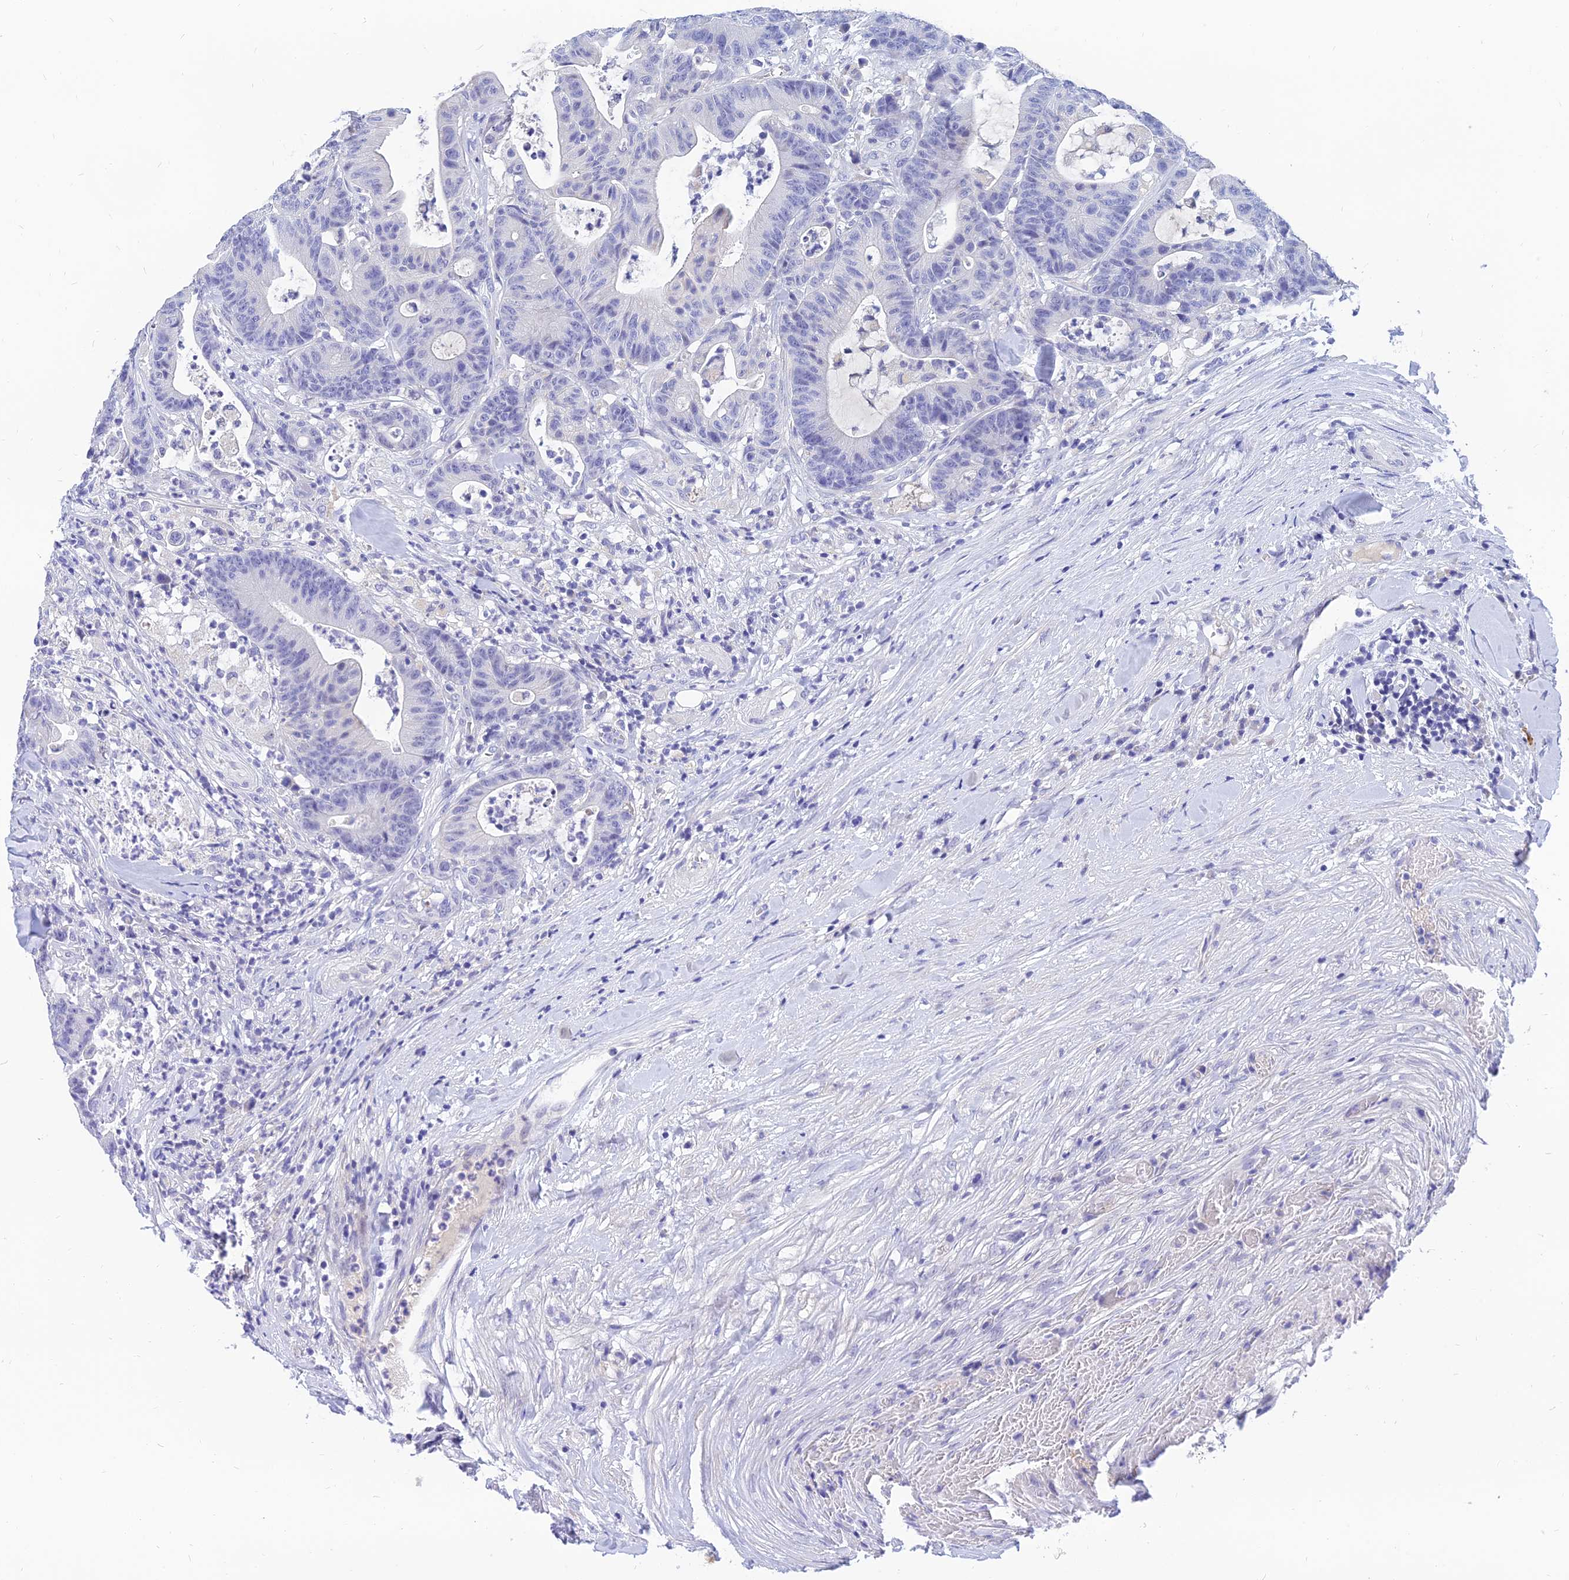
{"staining": {"intensity": "negative", "quantity": "none", "location": "none"}, "tissue": "colorectal cancer", "cell_type": "Tumor cells", "image_type": "cancer", "snomed": [{"axis": "morphology", "description": "Adenocarcinoma, NOS"}, {"axis": "topography", "description": "Colon"}], "caption": "An immunohistochemistry histopathology image of colorectal cancer (adenocarcinoma) is shown. There is no staining in tumor cells of colorectal cancer (adenocarcinoma).", "gene": "TMEM161B", "patient": {"sex": "female", "age": 84}}